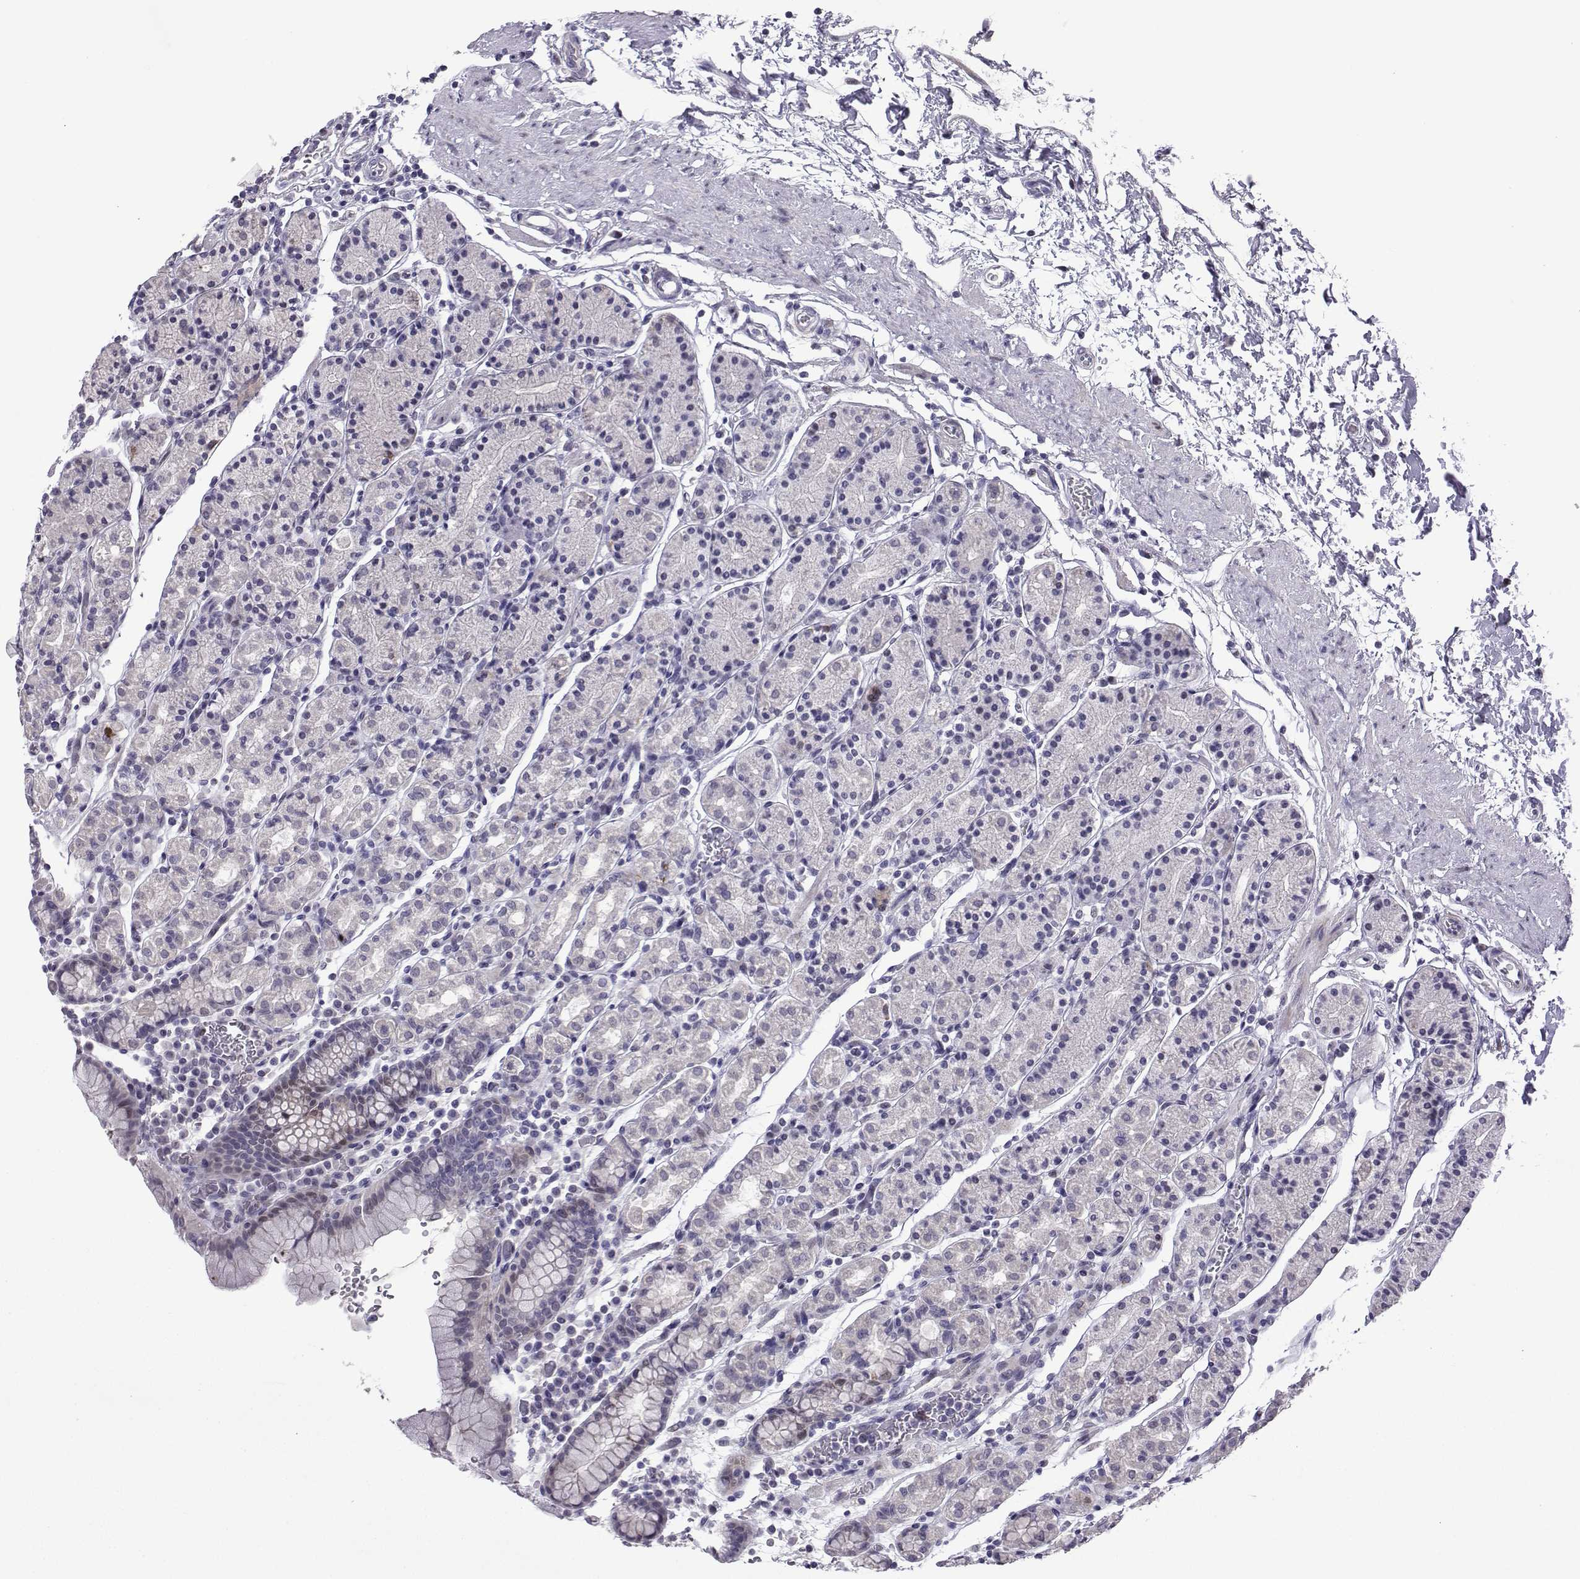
{"staining": {"intensity": "negative", "quantity": "none", "location": "none"}, "tissue": "stomach", "cell_type": "Glandular cells", "image_type": "normal", "snomed": [{"axis": "morphology", "description": "Normal tissue, NOS"}, {"axis": "topography", "description": "Stomach, upper"}, {"axis": "topography", "description": "Stomach"}], "caption": "IHC of normal human stomach exhibits no positivity in glandular cells. (Stains: DAB immunohistochemistry (IHC) with hematoxylin counter stain, Microscopy: brightfield microscopy at high magnification).", "gene": "CFAP70", "patient": {"sex": "male", "age": 62}}